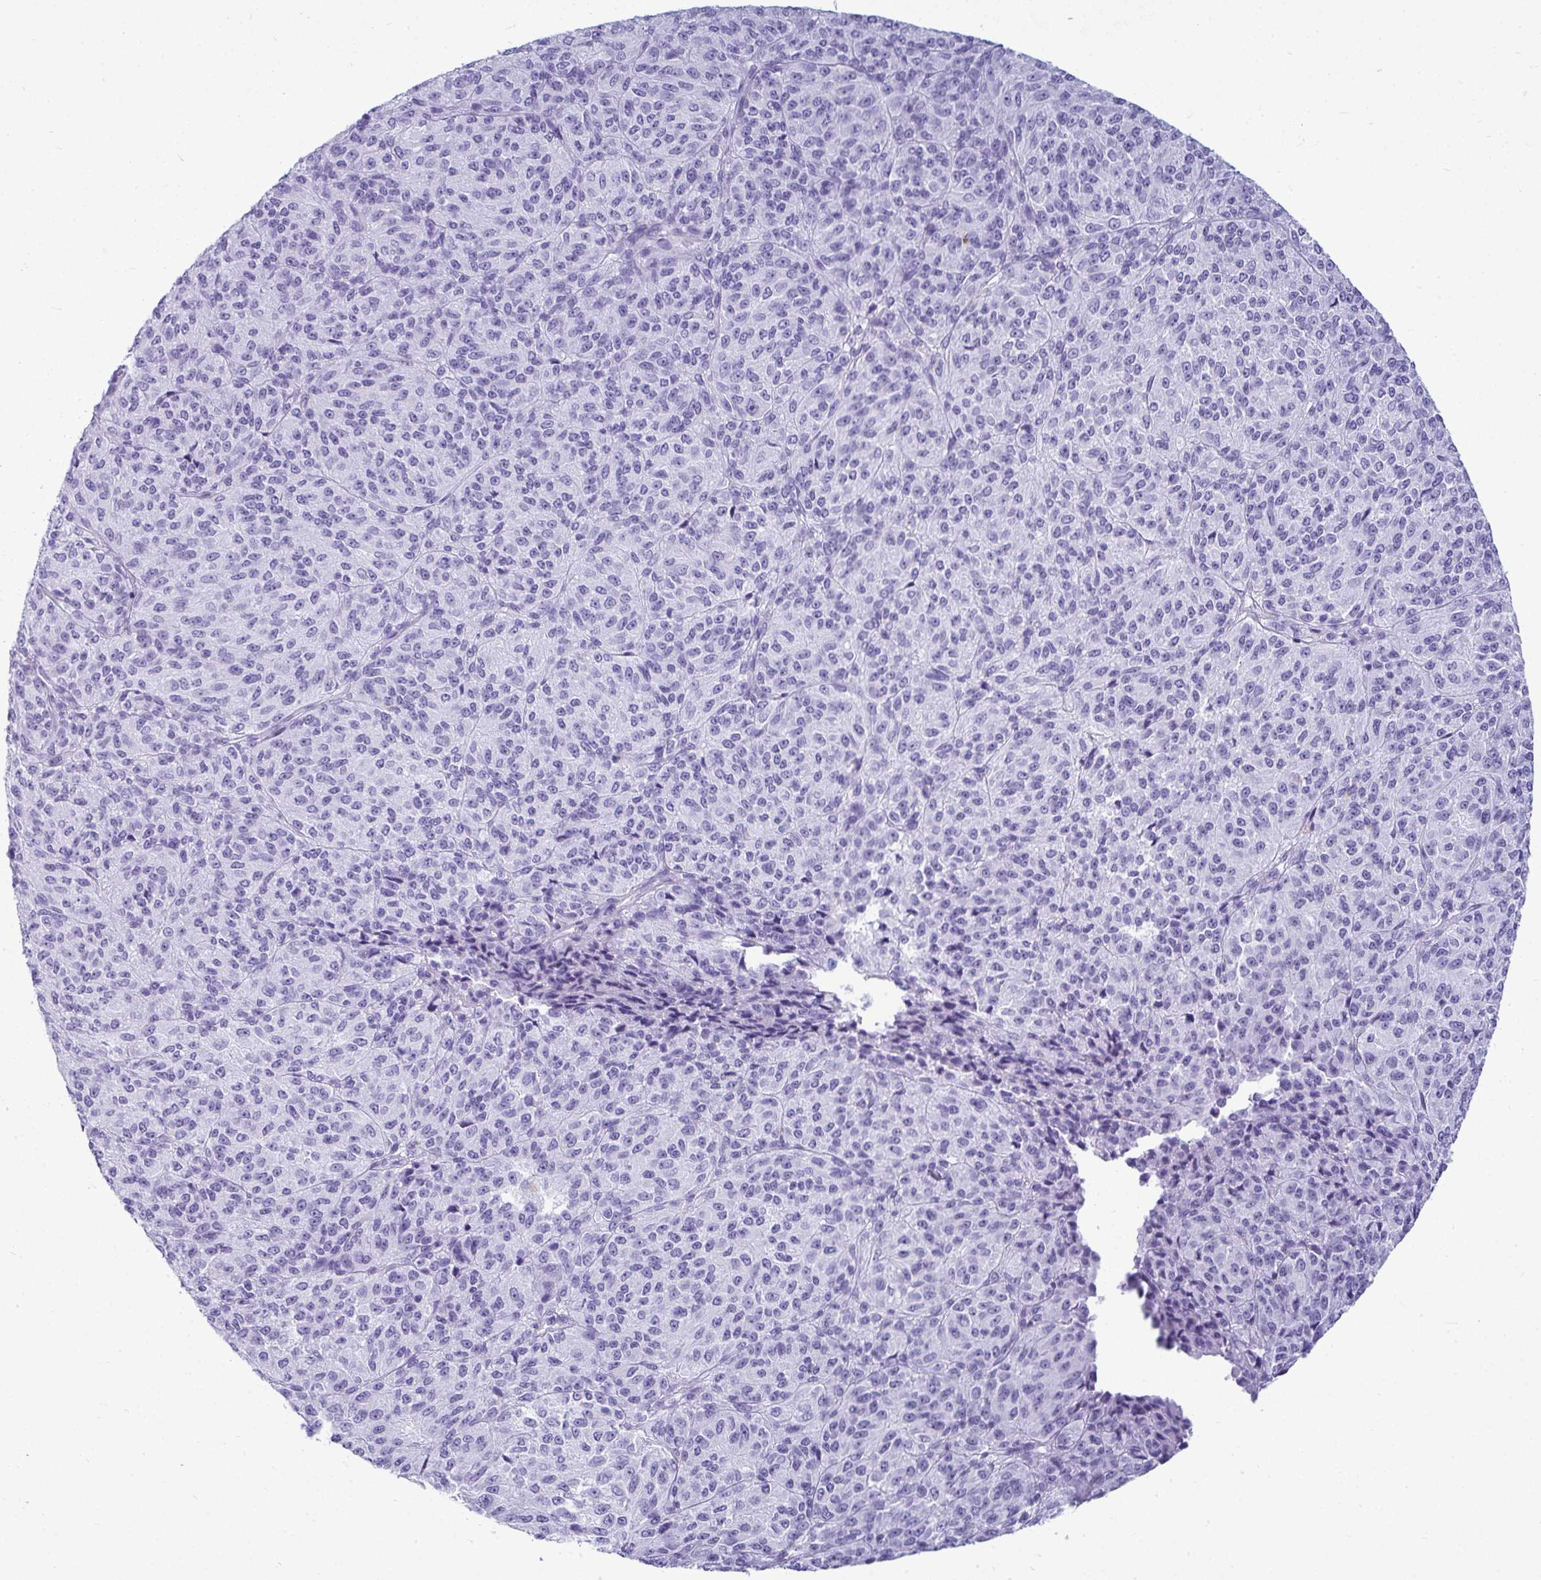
{"staining": {"intensity": "negative", "quantity": "none", "location": "none"}, "tissue": "melanoma", "cell_type": "Tumor cells", "image_type": "cancer", "snomed": [{"axis": "morphology", "description": "Malignant melanoma, Metastatic site"}, {"axis": "topography", "description": "Brain"}], "caption": "The immunohistochemistry (IHC) photomicrograph has no significant staining in tumor cells of malignant melanoma (metastatic site) tissue. (Immunohistochemistry, brightfield microscopy, high magnification).", "gene": "CLGN", "patient": {"sex": "female", "age": 56}}